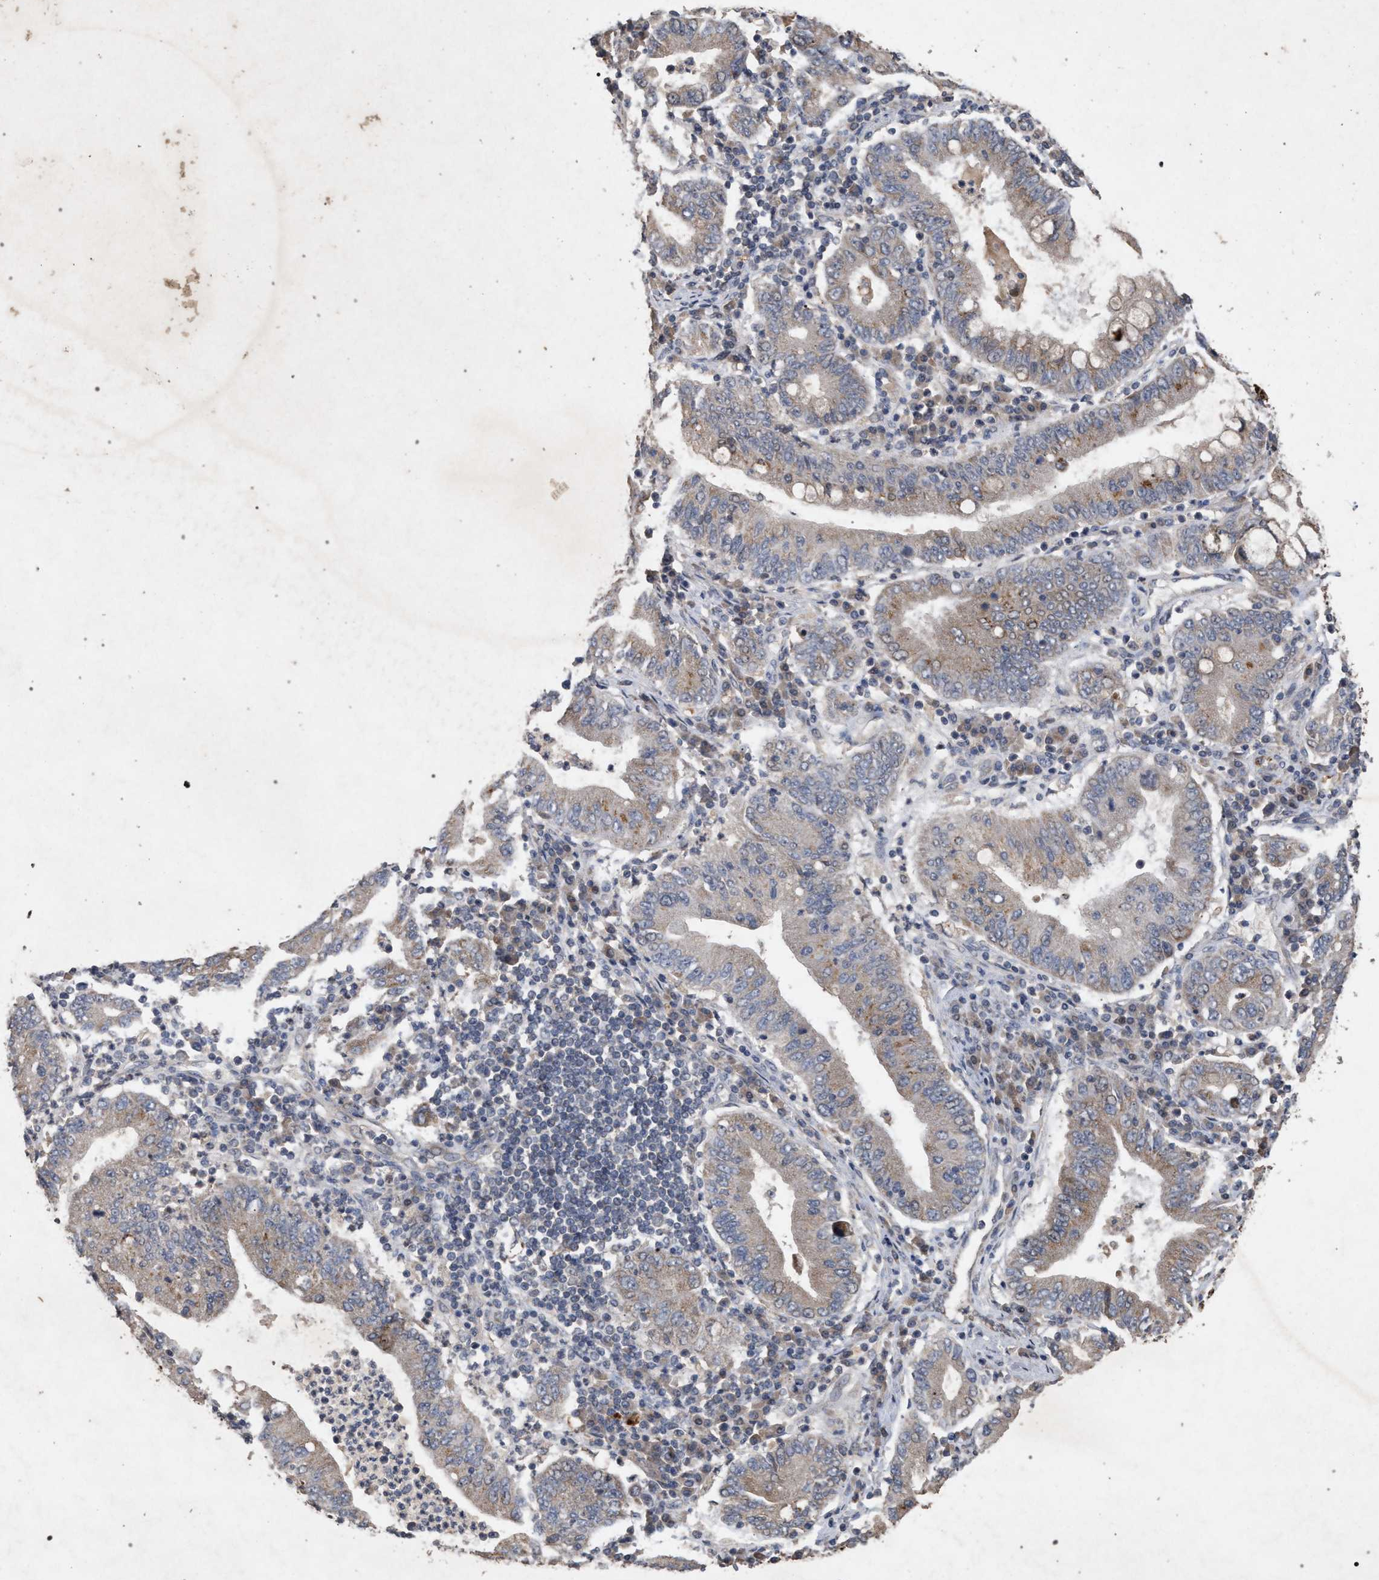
{"staining": {"intensity": "moderate", "quantity": ">75%", "location": "cytoplasmic/membranous"}, "tissue": "stomach cancer", "cell_type": "Tumor cells", "image_type": "cancer", "snomed": [{"axis": "morphology", "description": "Normal tissue, NOS"}, {"axis": "morphology", "description": "Adenocarcinoma, NOS"}, {"axis": "topography", "description": "Esophagus"}, {"axis": "topography", "description": "Stomach, upper"}, {"axis": "topography", "description": "Peripheral nerve tissue"}], "caption": "A medium amount of moderate cytoplasmic/membranous expression is seen in about >75% of tumor cells in stomach cancer (adenocarcinoma) tissue.", "gene": "PKD2L1", "patient": {"sex": "male", "age": 62}}